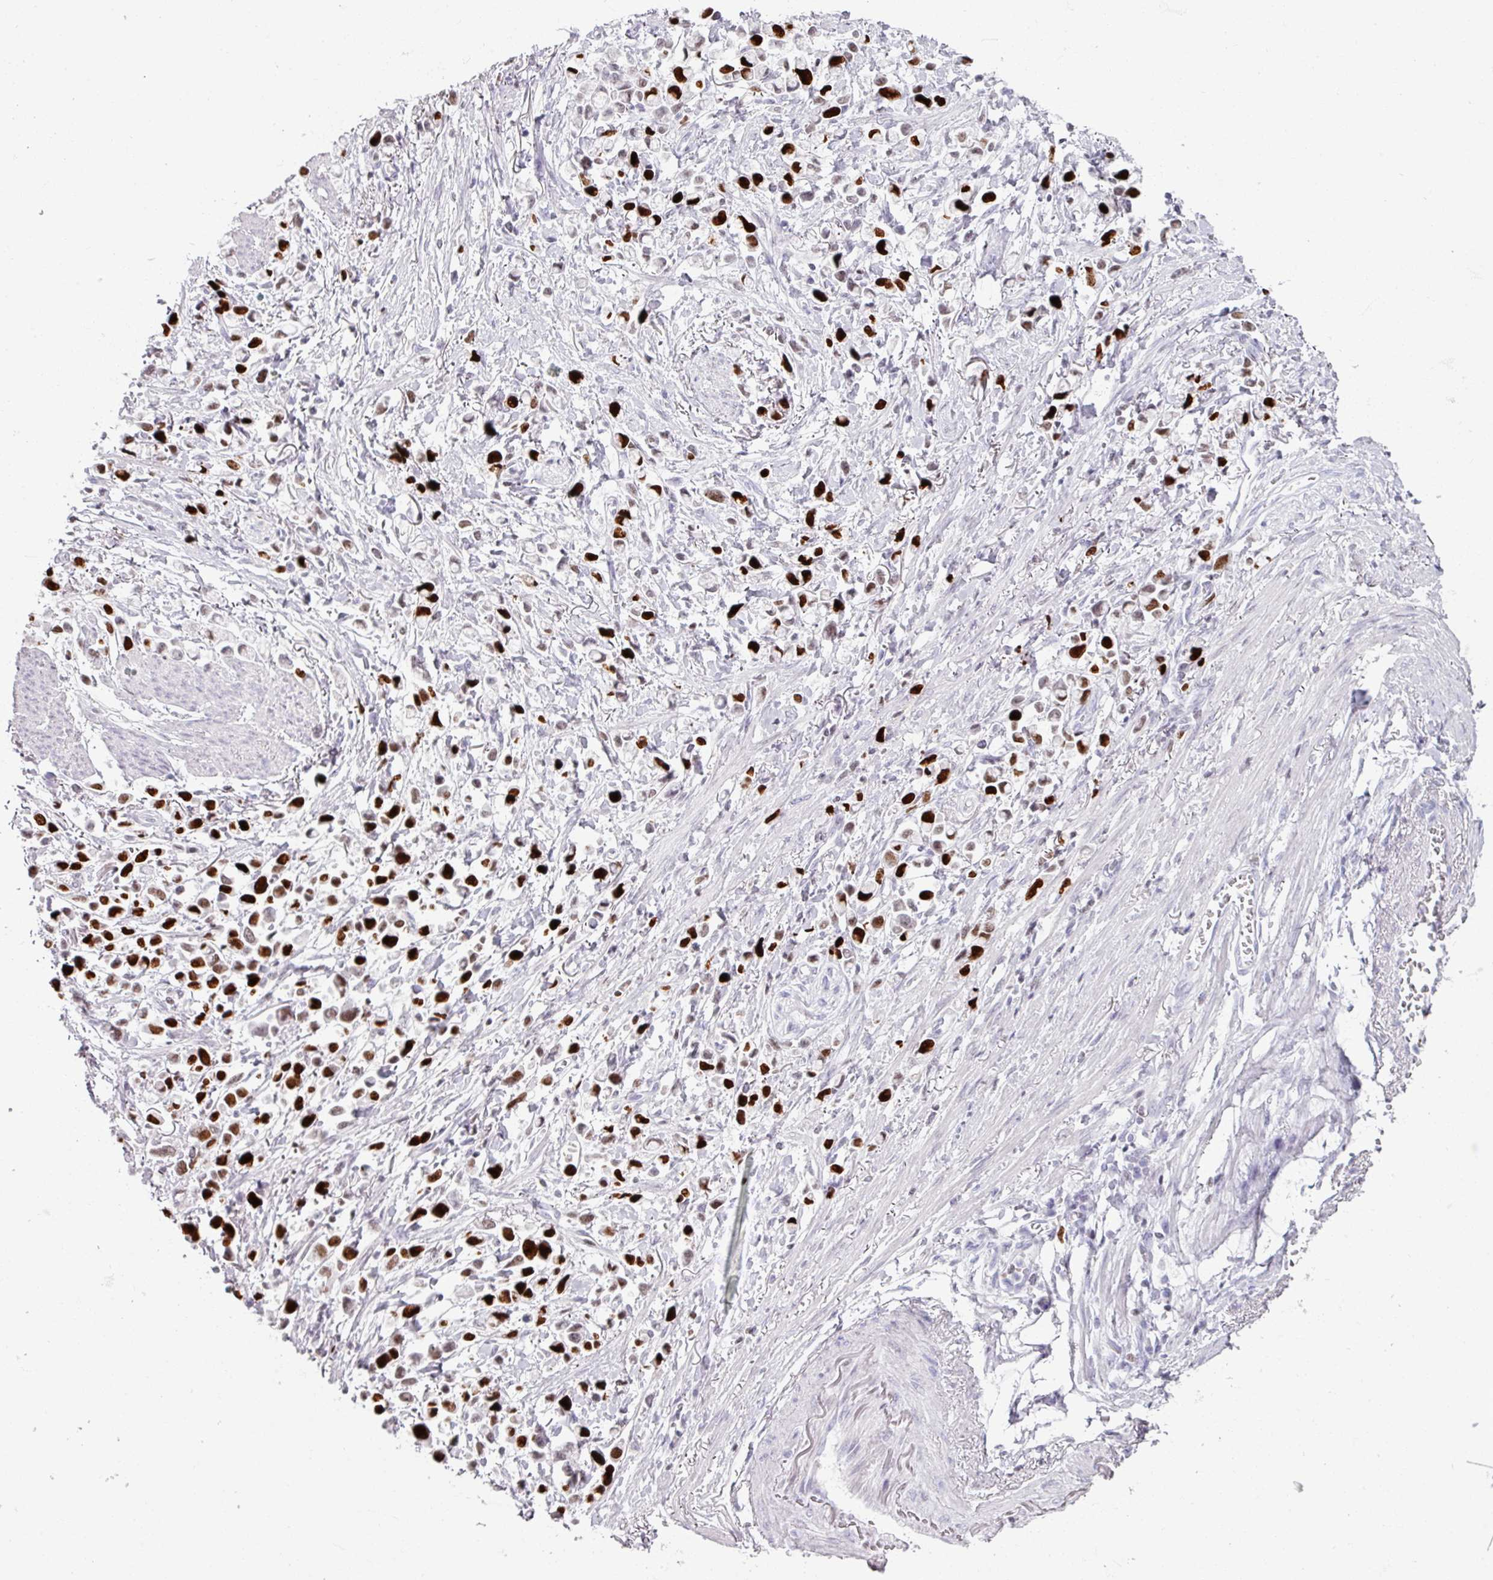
{"staining": {"intensity": "strong", "quantity": "25%-75%", "location": "nuclear"}, "tissue": "stomach cancer", "cell_type": "Tumor cells", "image_type": "cancer", "snomed": [{"axis": "morphology", "description": "Adenocarcinoma, NOS"}, {"axis": "topography", "description": "Stomach"}], "caption": "Brown immunohistochemical staining in human adenocarcinoma (stomach) exhibits strong nuclear expression in about 25%-75% of tumor cells. (DAB (3,3'-diaminobenzidine) = brown stain, brightfield microscopy at high magnification).", "gene": "ATAD2", "patient": {"sex": "female", "age": 81}}